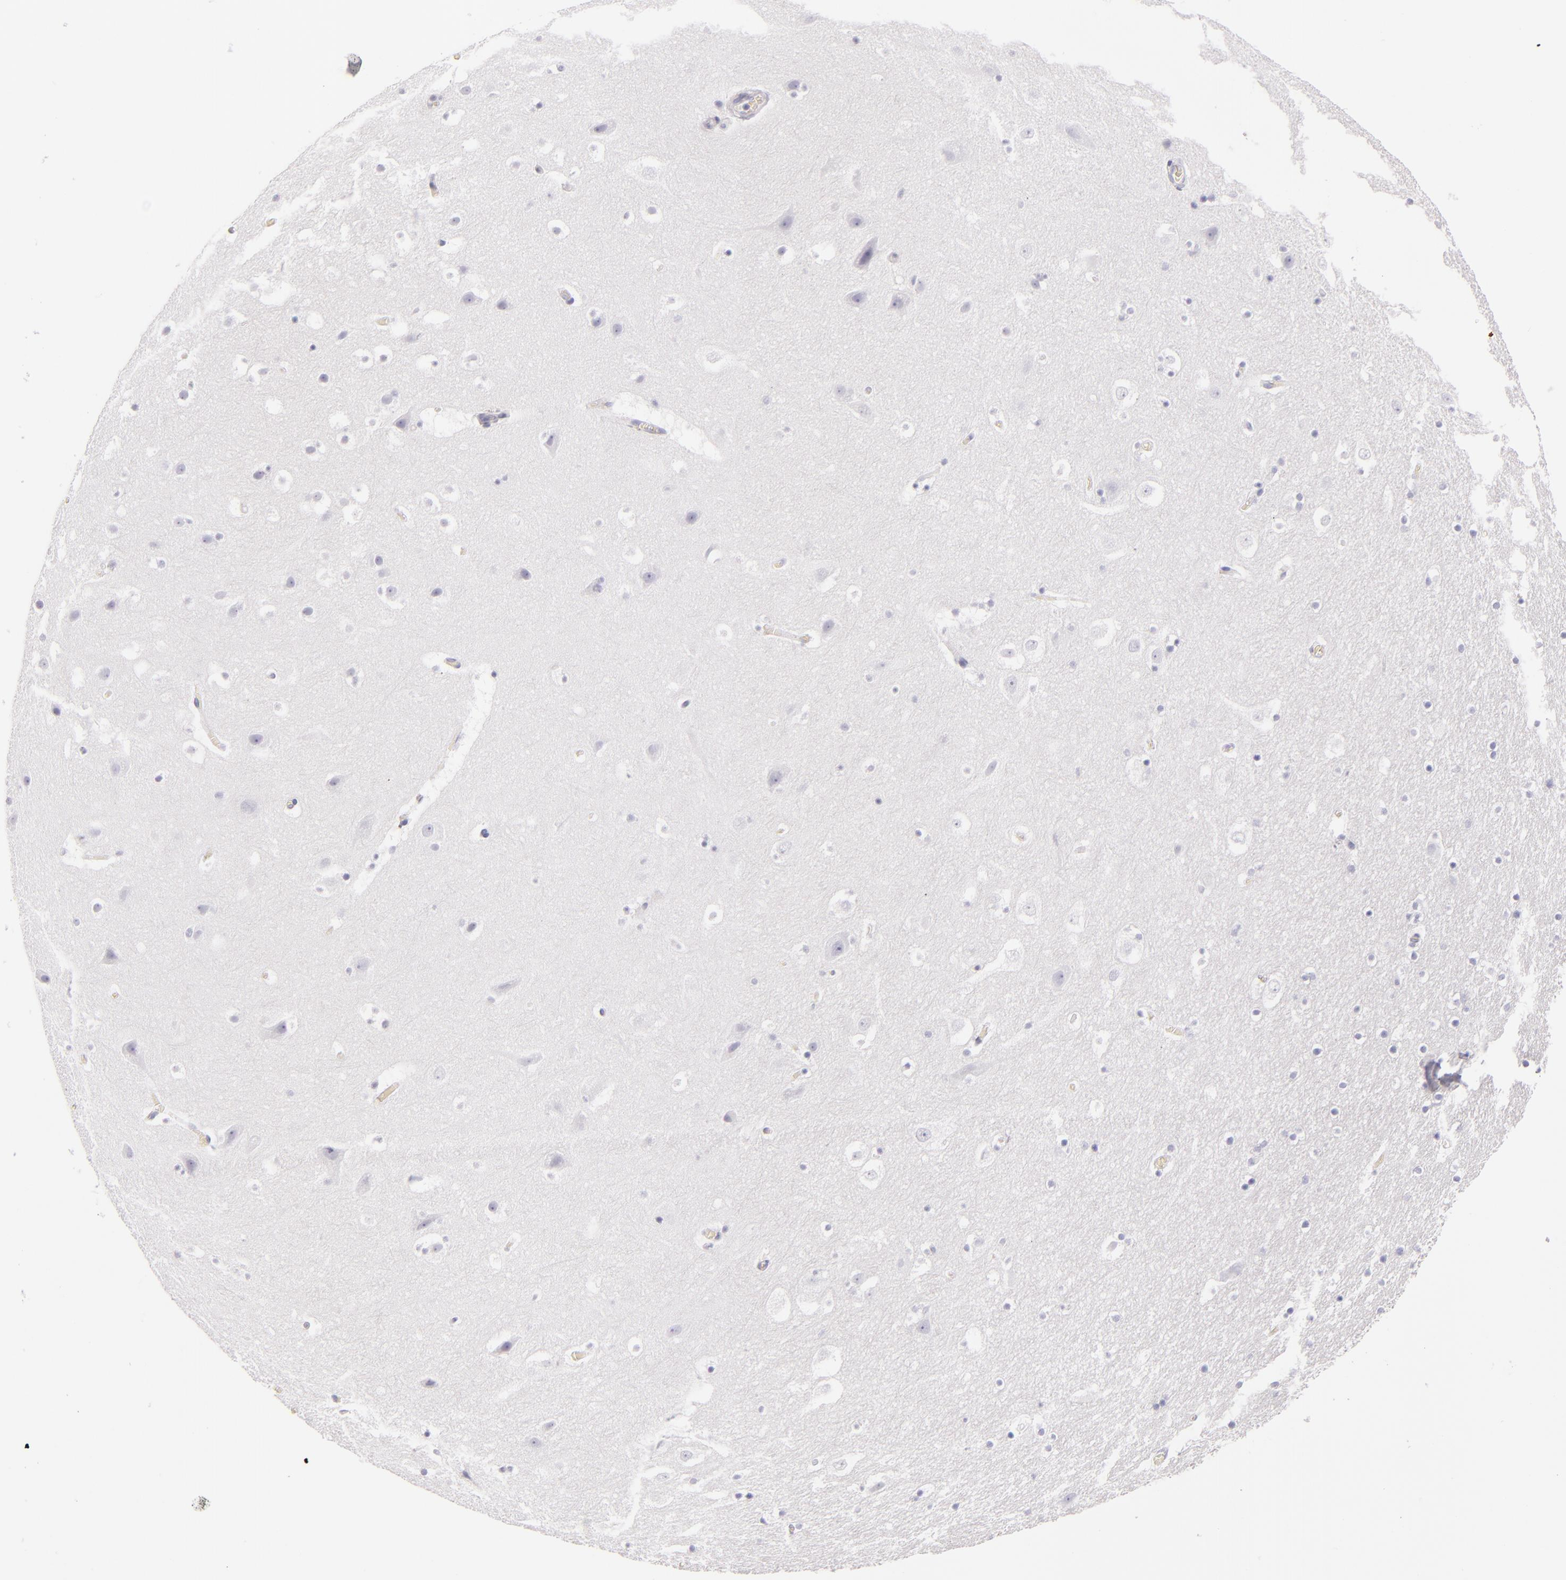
{"staining": {"intensity": "negative", "quantity": "none", "location": "none"}, "tissue": "hippocampus", "cell_type": "Glial cells", "image_type": "normal", "snomed": [{"axis": "morphology", "description": "Normal tissue, NOS"}, {"axis": "topography", "description": "Hippocampus"}], "caption": "The histopathology image demonstrates no staining of glial cells in benign hippocampus.", "gene": "FABP1", "patient": {"sex": "male", "age": 45}}